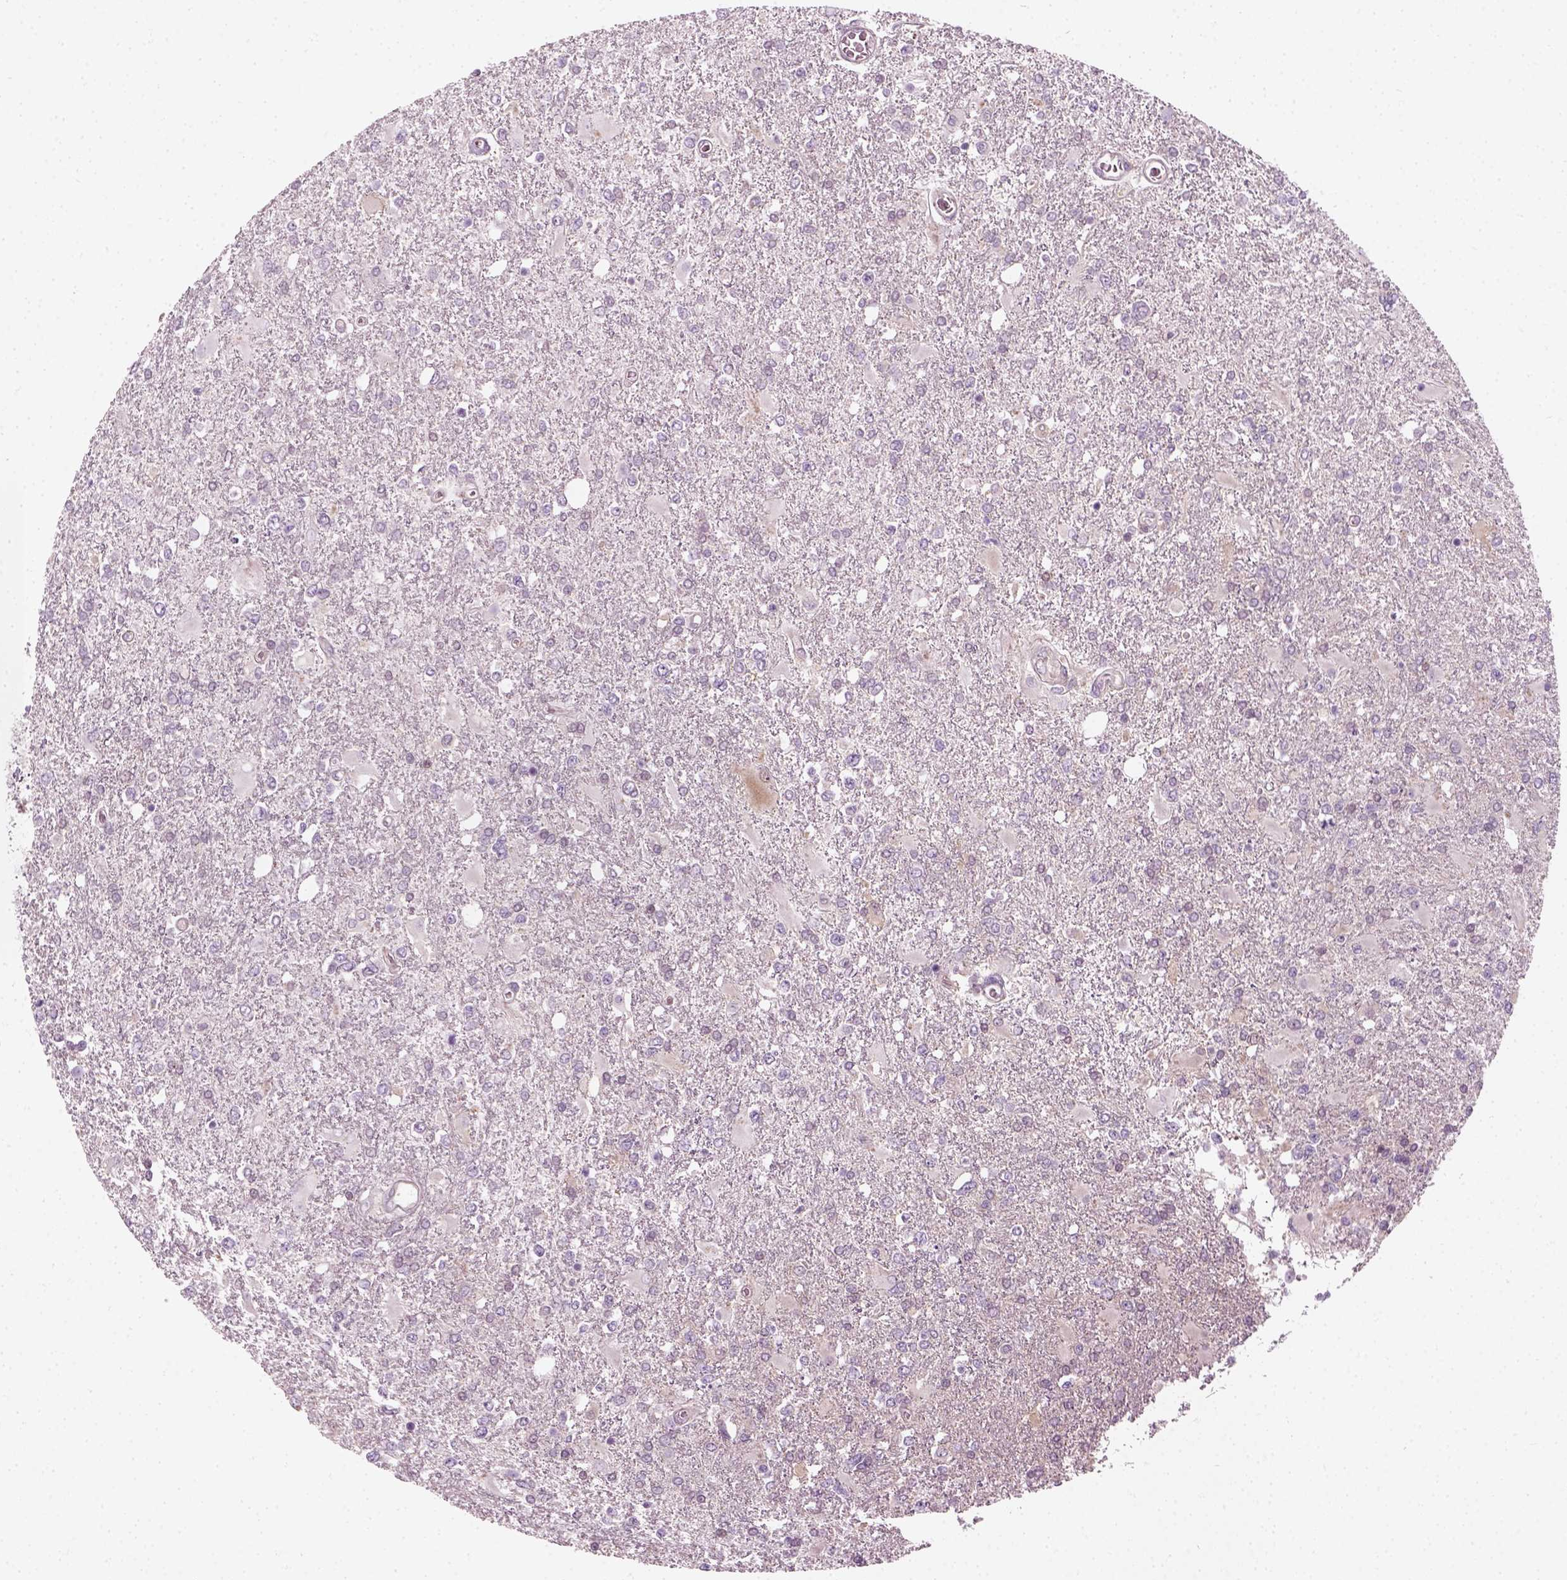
{"staining": {"intensity": "negative", "quantity": "none", "location": "none"}, "tissue": "glioma", "cell_type": "Tumor cells", "image_type": "cancer", "snomed": [{"axis": "morphology", "description": "Glioma, malignant, High grade"}, {"axis": "topography", "description": "Cerebral cortex"}], "caption": "An image of human malignant high-grade glioma is negative for staining in tumor cells.", "gene": "DNASE1L1", "patient": {"sex": "male", "age": 79}}